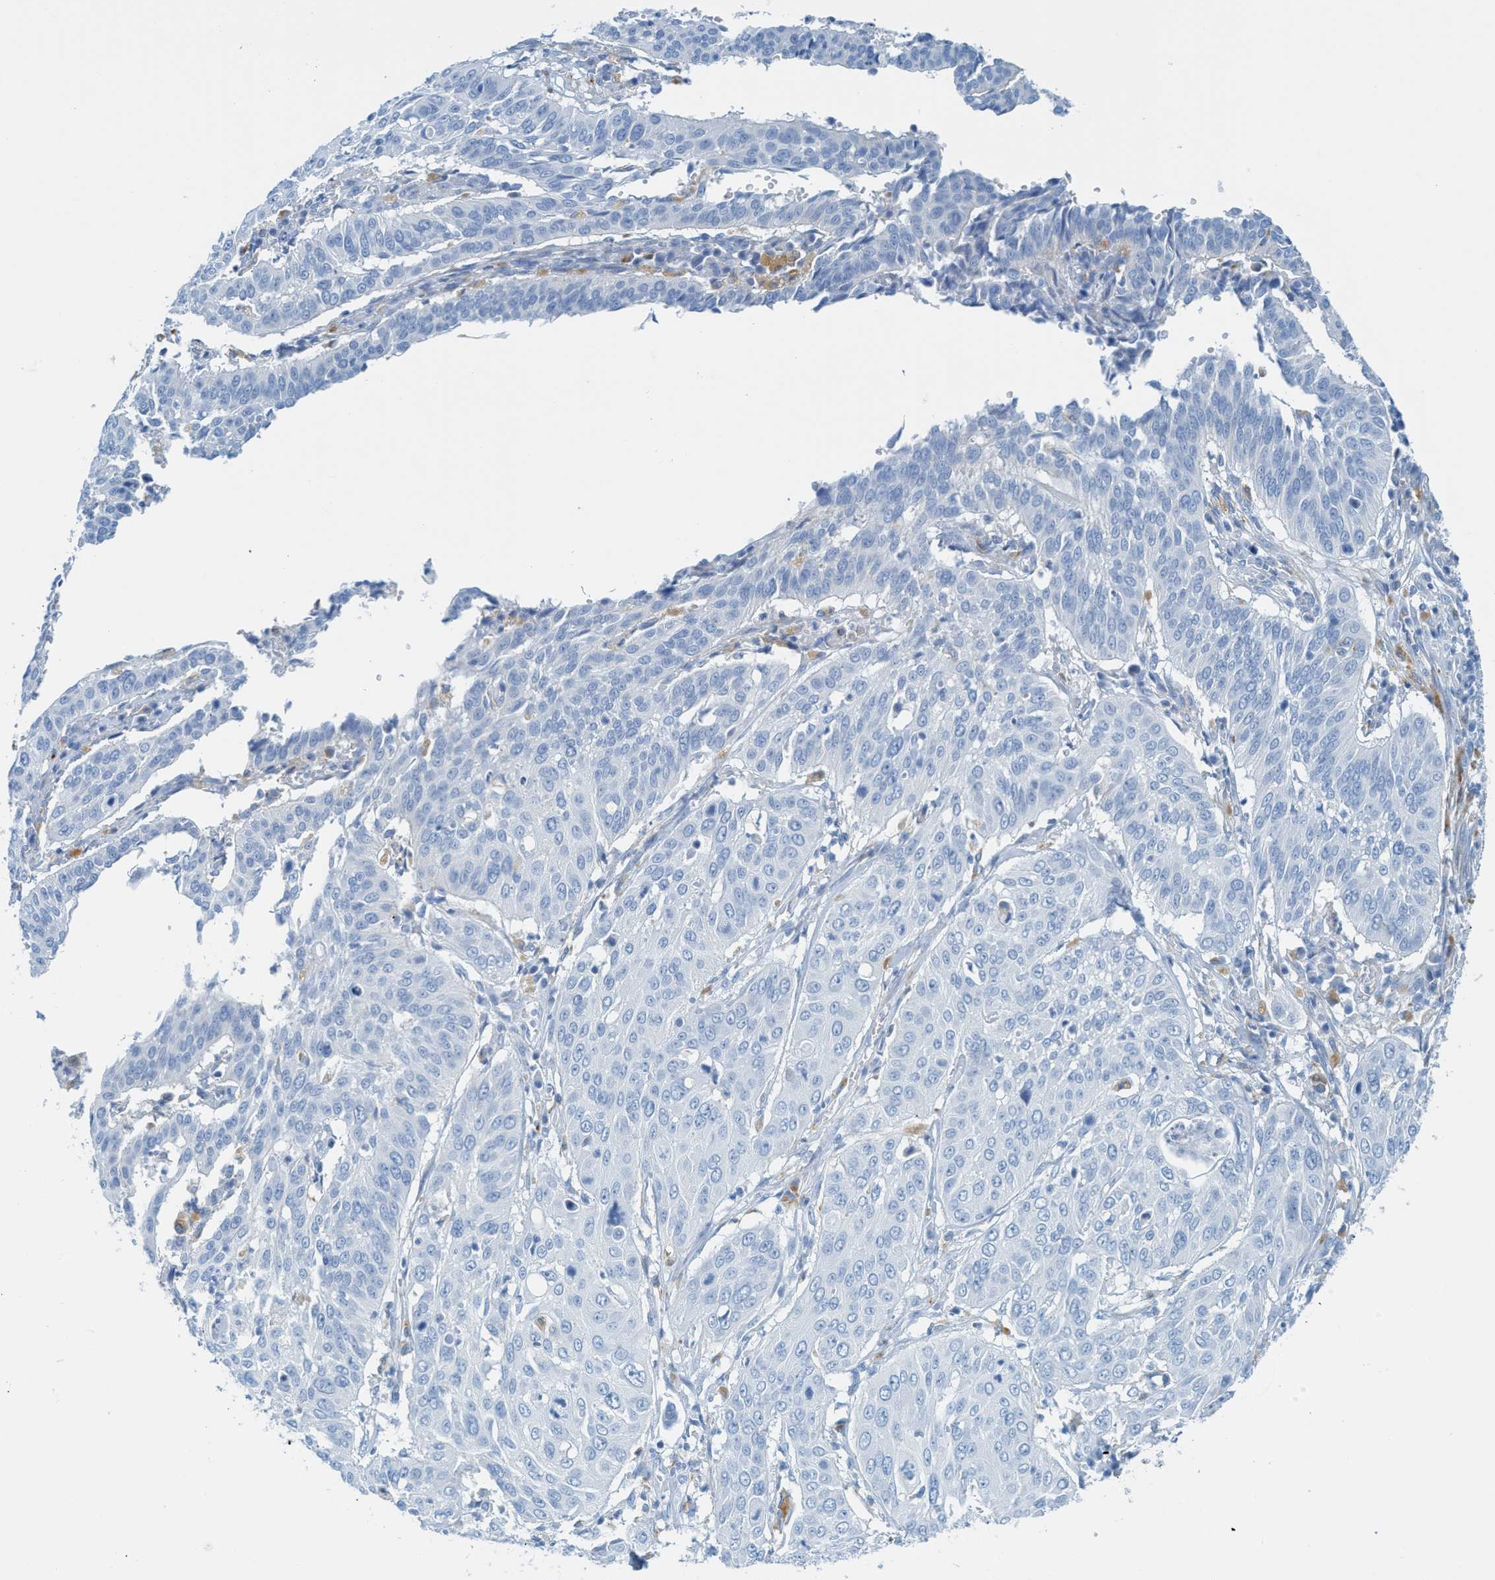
{"staining": {"intensity": "negative", "quantity": "none", "location": "none"}, "tissue": "cervical cancer", "cell_type": "Tumor cells", "image_type": "cancer", "snomed": [{"axis": "morphology", "description": "Normal tissue, NOS"}, {"axis": "morphology", "description": "Squamous cell carcinoma, NOS"}, {"axis": "topography", "description": "Cervix"}], "caption": "This is a micrograph of immunohistochemistry (IHC) staining of cervical cancer, which shows no expression in tumor cells. (Stains: DAB immunohistochemistry with hematoxylin counter stain, Microscopy: brightfield microscopy at high magnification).", "gene": "C21orf62", "patient": {"sex": "female", "age": 39}}